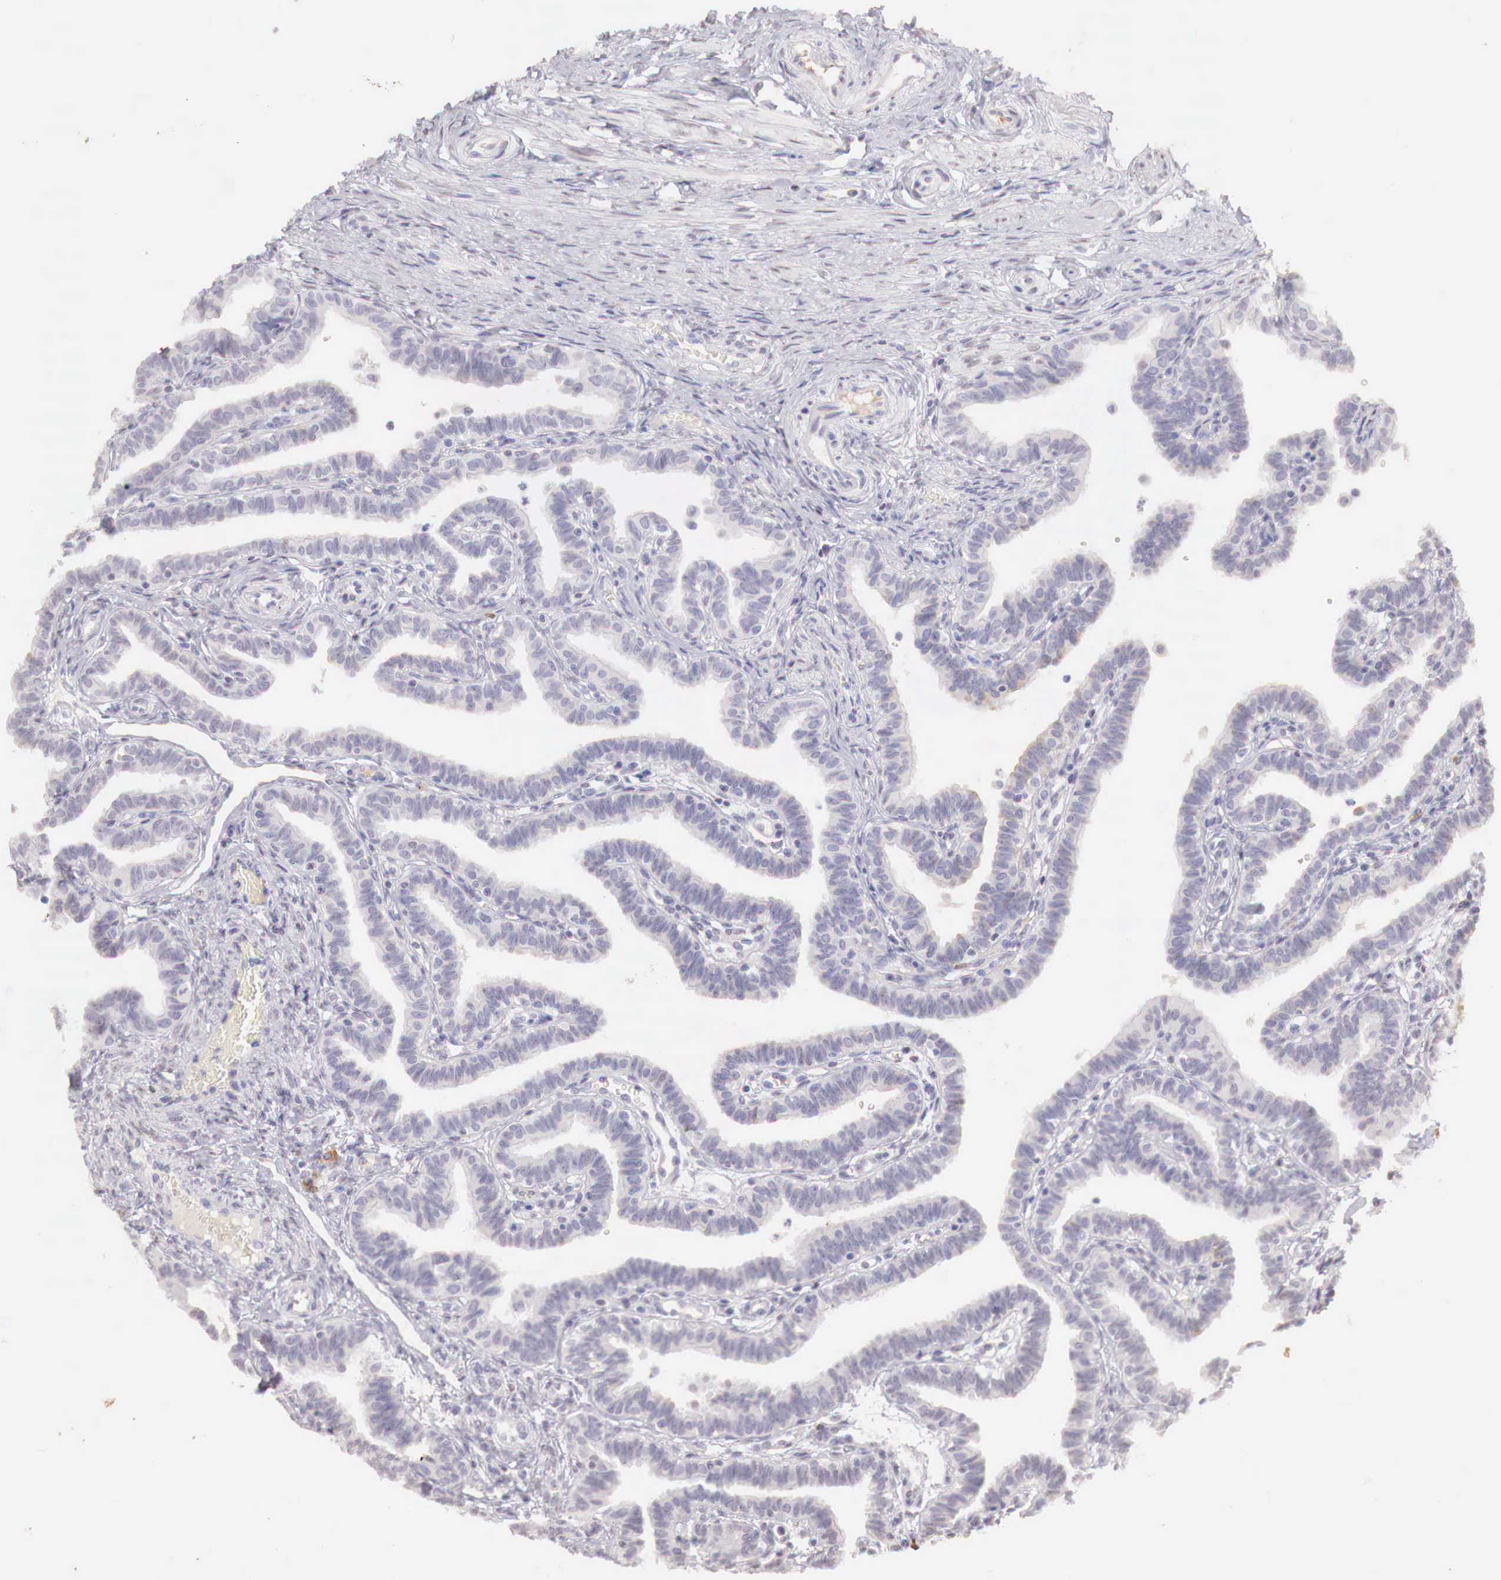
{"staining": {"intensity": "negative", "quantity": "none", "location": "none"}, "tissue": "fallopian tube", "cell_type": "Glandular cells", "image_type": "normal", "snomed": [{"axis": "morphology", "description": "Normal tissue, NOS"}, {"axis": "topography", "description": "Fallopian tube"}], "caption": "This is a image of immunohistochemistry (IHC) staining of benign fallopian tube, which shows no positivity in glandular cells. (Stains: DAB (3,3'-diaminobenzidine) immunohistochemistry (IHC) with hematoxylin counter stain, Microscopy: brightfield microscopy at high magnification).", "gene": "XPNPEP2", "patient": {"sex": "female", "age": 41}}